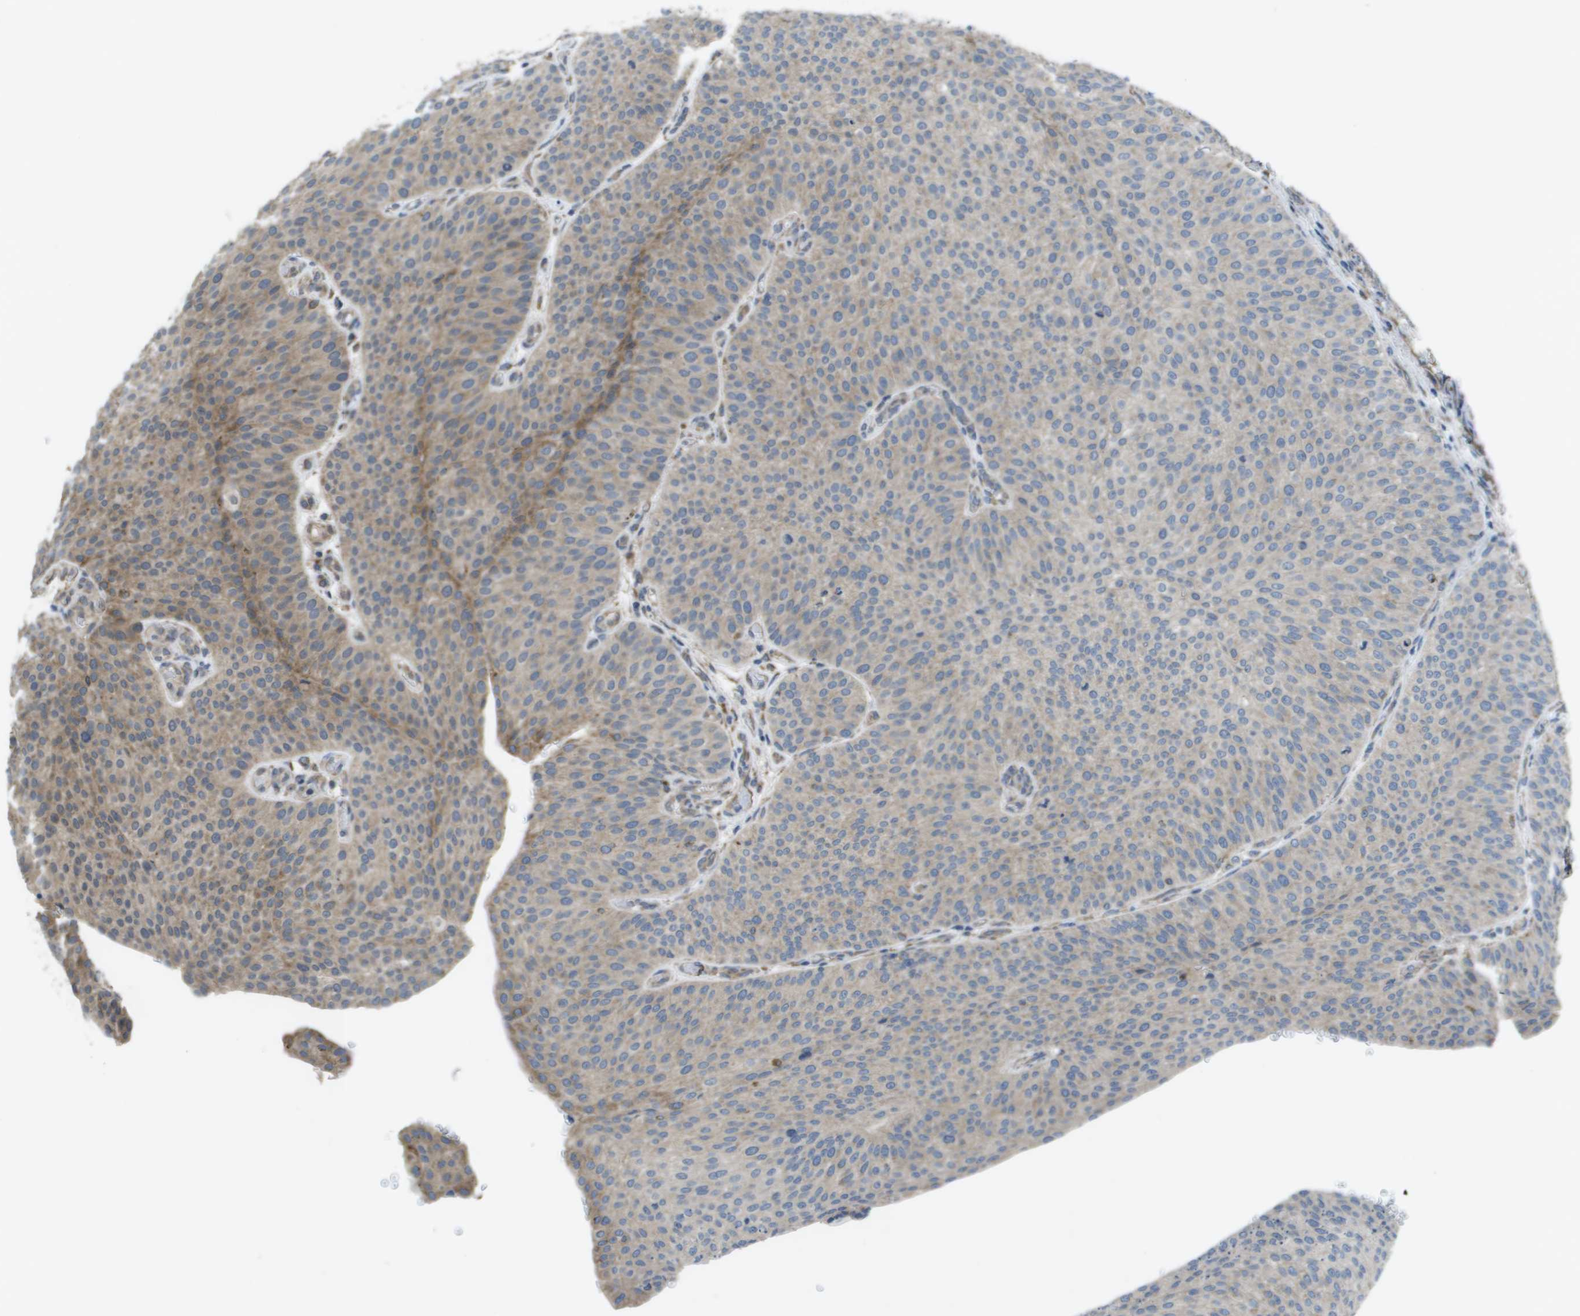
{"staining": {"intensity": "weak", "quantity": "25%-75%", "location": "cytoplasmic/membranous"}, "tissue": "urothelial cancer", "cell_type": "Tumor cells", "image_type": "cancer", "snomed": [{"axis": "morphology", "description": "Urothelial carcinoma, Low grade"}, {"axis": "topography", "description": "Smooth muscle"}, {"axis": "topography", "description": "Urinary bladder"}], "caption": "An immunohistochemistry (IHC) histopathology image of neoplastic tissue is shown. Protein staining in brown highlights weak cytoplasmic/membranous positivity in urothelial cancer within tumor cells. (brown staining indicates protein expression, while blue staining denotes nuclei).", "gene": "CLCN2", "patient": {"sex": "male", "age": 60}}